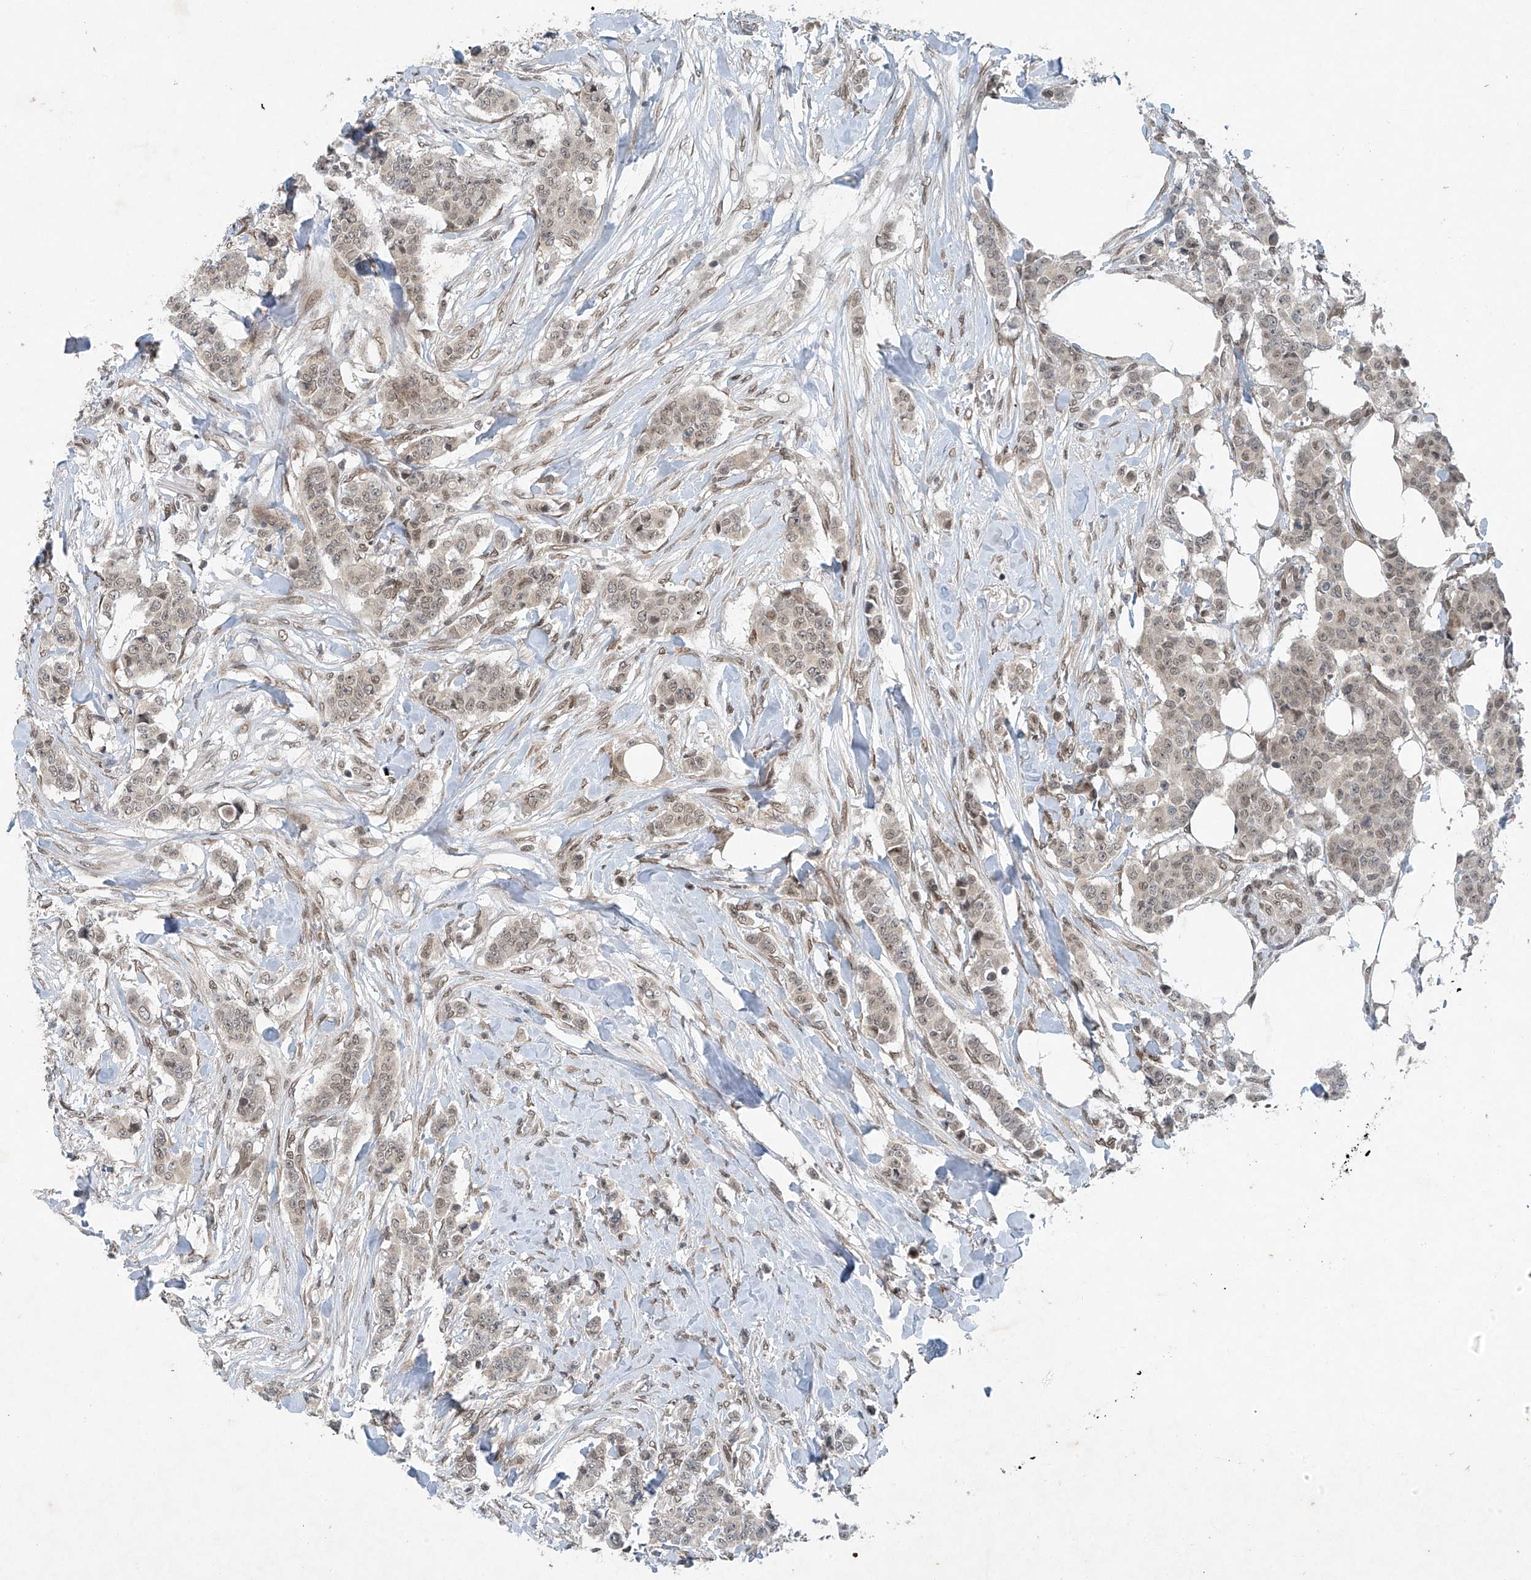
{"staining": {"intensity": "weak", "quantity": "25%-75%", "location": "nuclear"}, "tissue": "breast cancer", "cell_type": "Tumor cells", "image_type": "cancer", "snomed": [{"axis": "morphology", "description": "Duct carcinoma"}, {"axis": "topography", "description": "Breast"}], "caption": "Breast cancer tissue demonstrates weak nuclear positivity in about 25%-75% of tumor cells, visualized by immunohistochemistry.", "gene": "TAF8", "patient": {"sex": "female", "age": 40}}